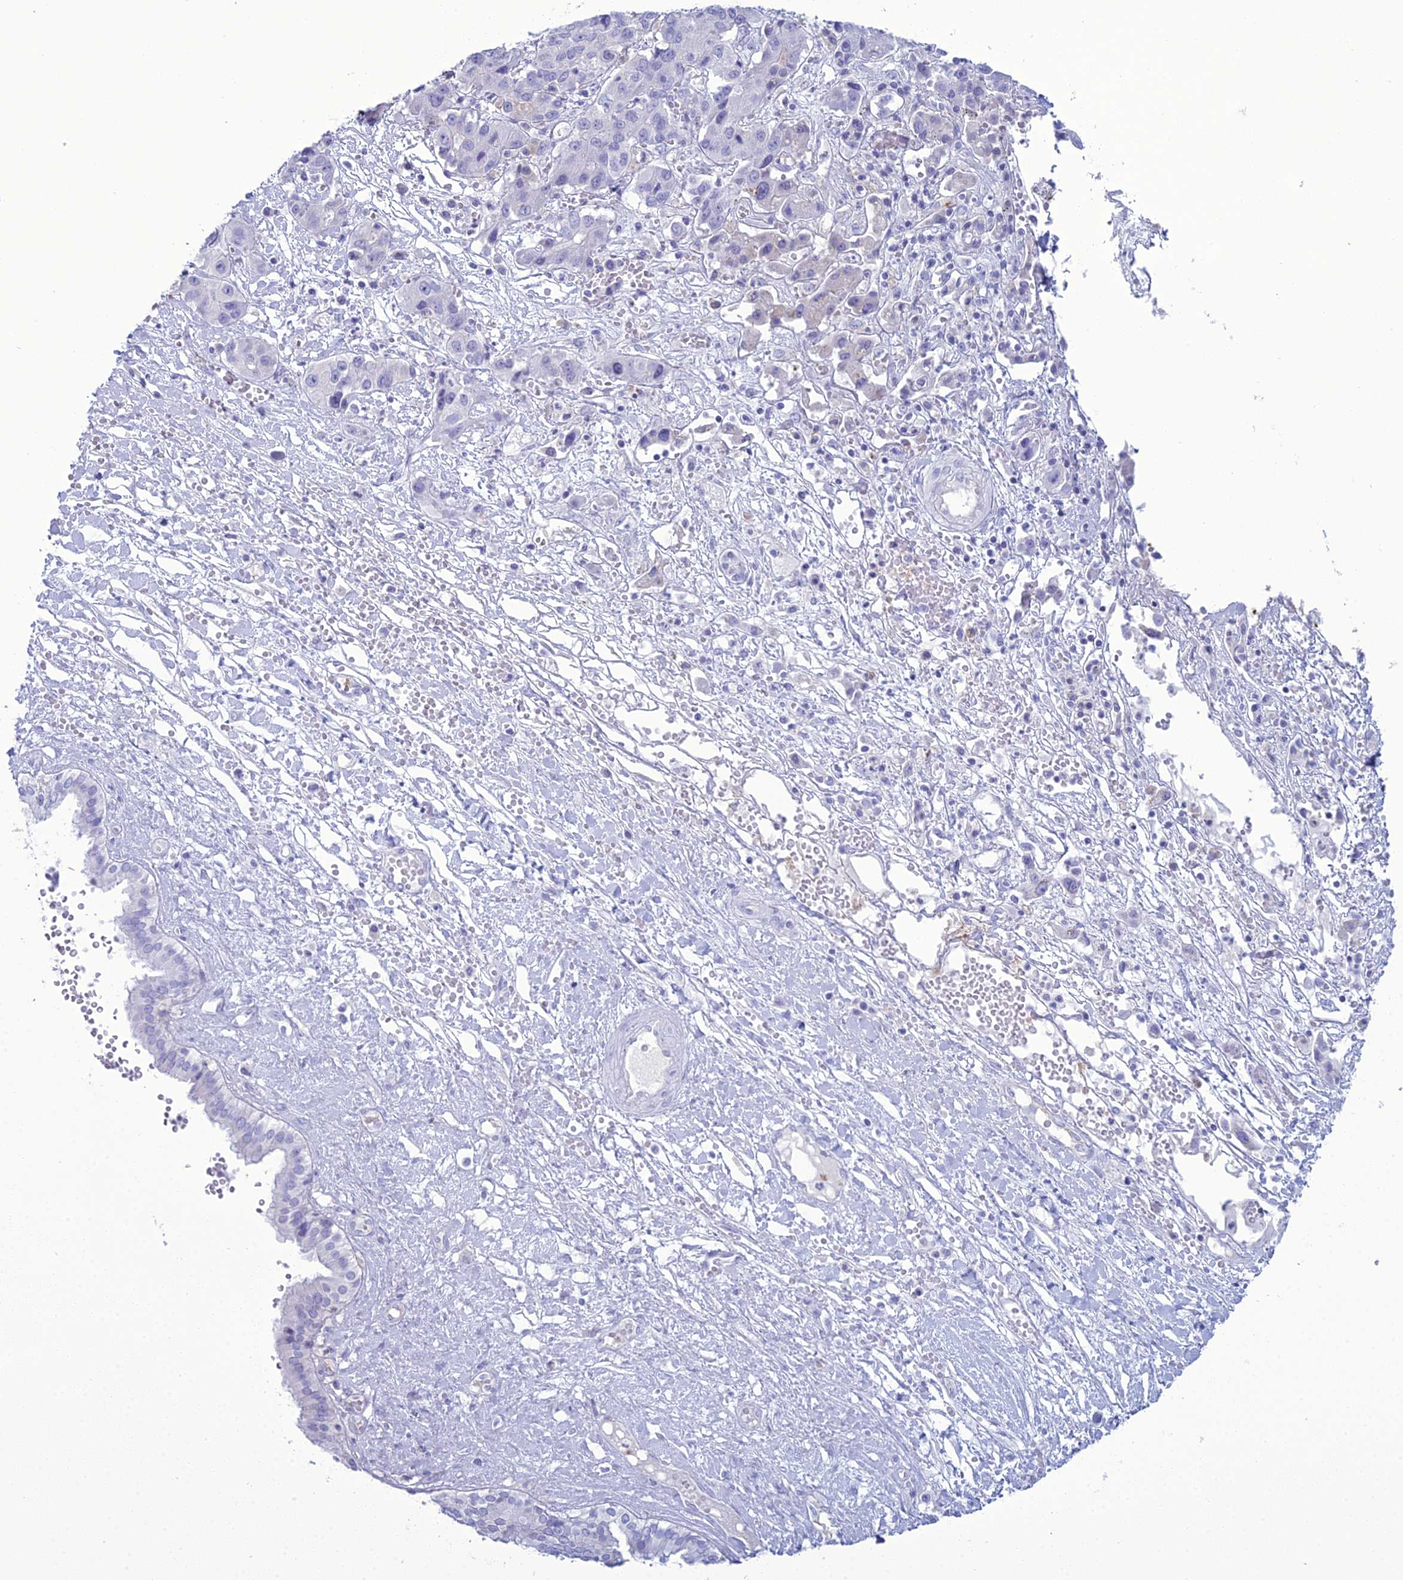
{"staining": {"intensity": "negative", "quantity": "none", "location": "none"}, "tissue": "liver cancer", "cell_type": "Tumor cells", "image_type": "cancer", "snomed": [{"axis": "morphology", "description": "Cholangiocarcinoma"}, {"axis": "topography", "description": "Liver"}], "caption": "Image shows no significant protein expression in tumor cells of liver cancer.", "gene": "ACE", "patient": {"sex": "male", "age": 67}}